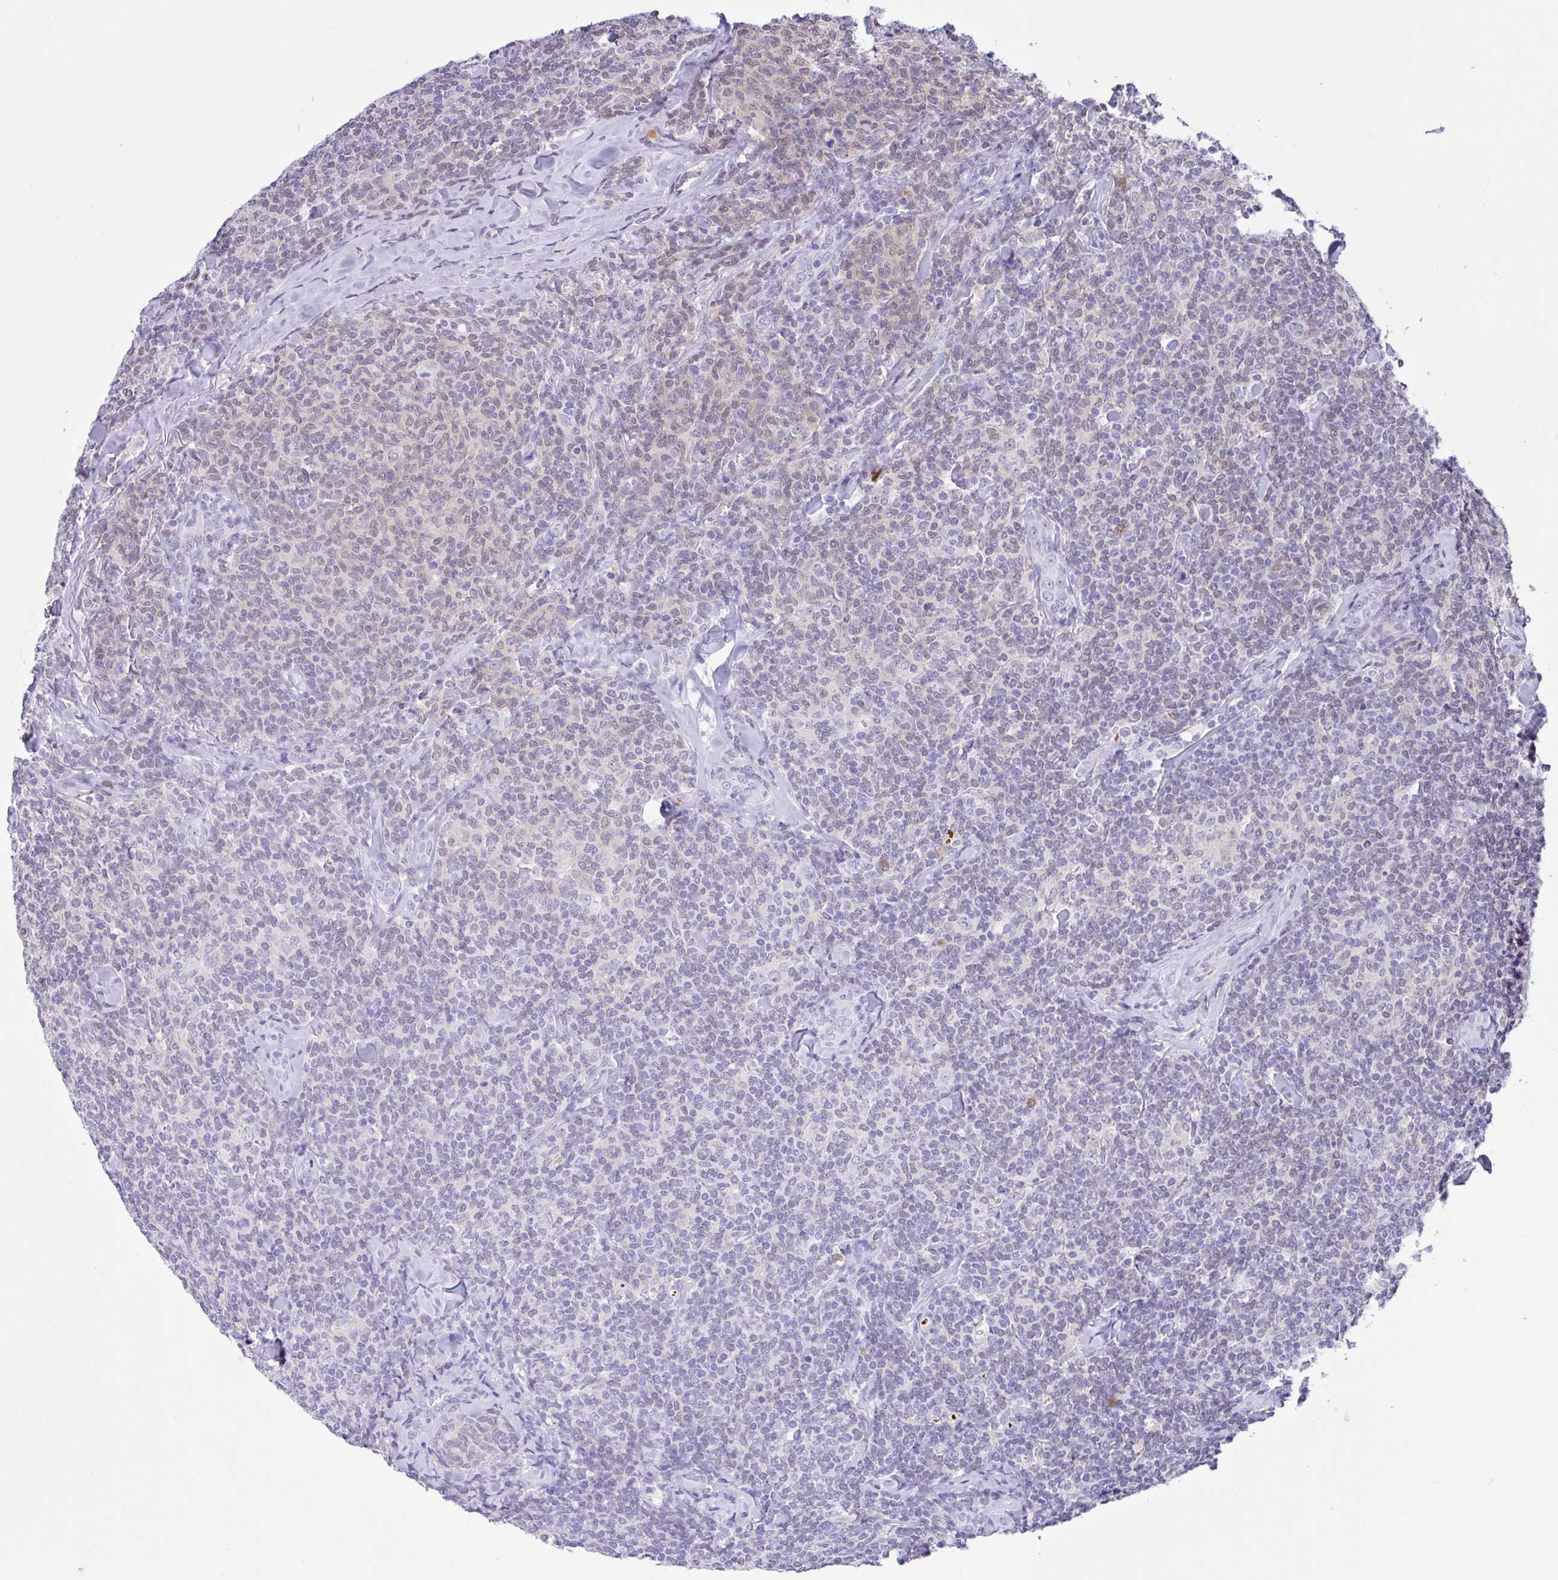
{"staining": {"intensity": "weak", "quantity": "<25%", "location": "cytoplasmic/membranous"}, "tissue": "lymphoma", "cell_type": "Tumor cells", "image_type": "cancer", "snomed": [{"axis": "morphology", "description": "Malignant lymphoma, non-Hodgkin's type, Low grade"}, {"axis": "topography", "description": "Lymph node"}], "caption": "Lymphoma was stained to show a protein in brown. There is no significant expression in tumor cells.", "gene": "NCF1", "patient": {"sex": "female", "age": 56}}